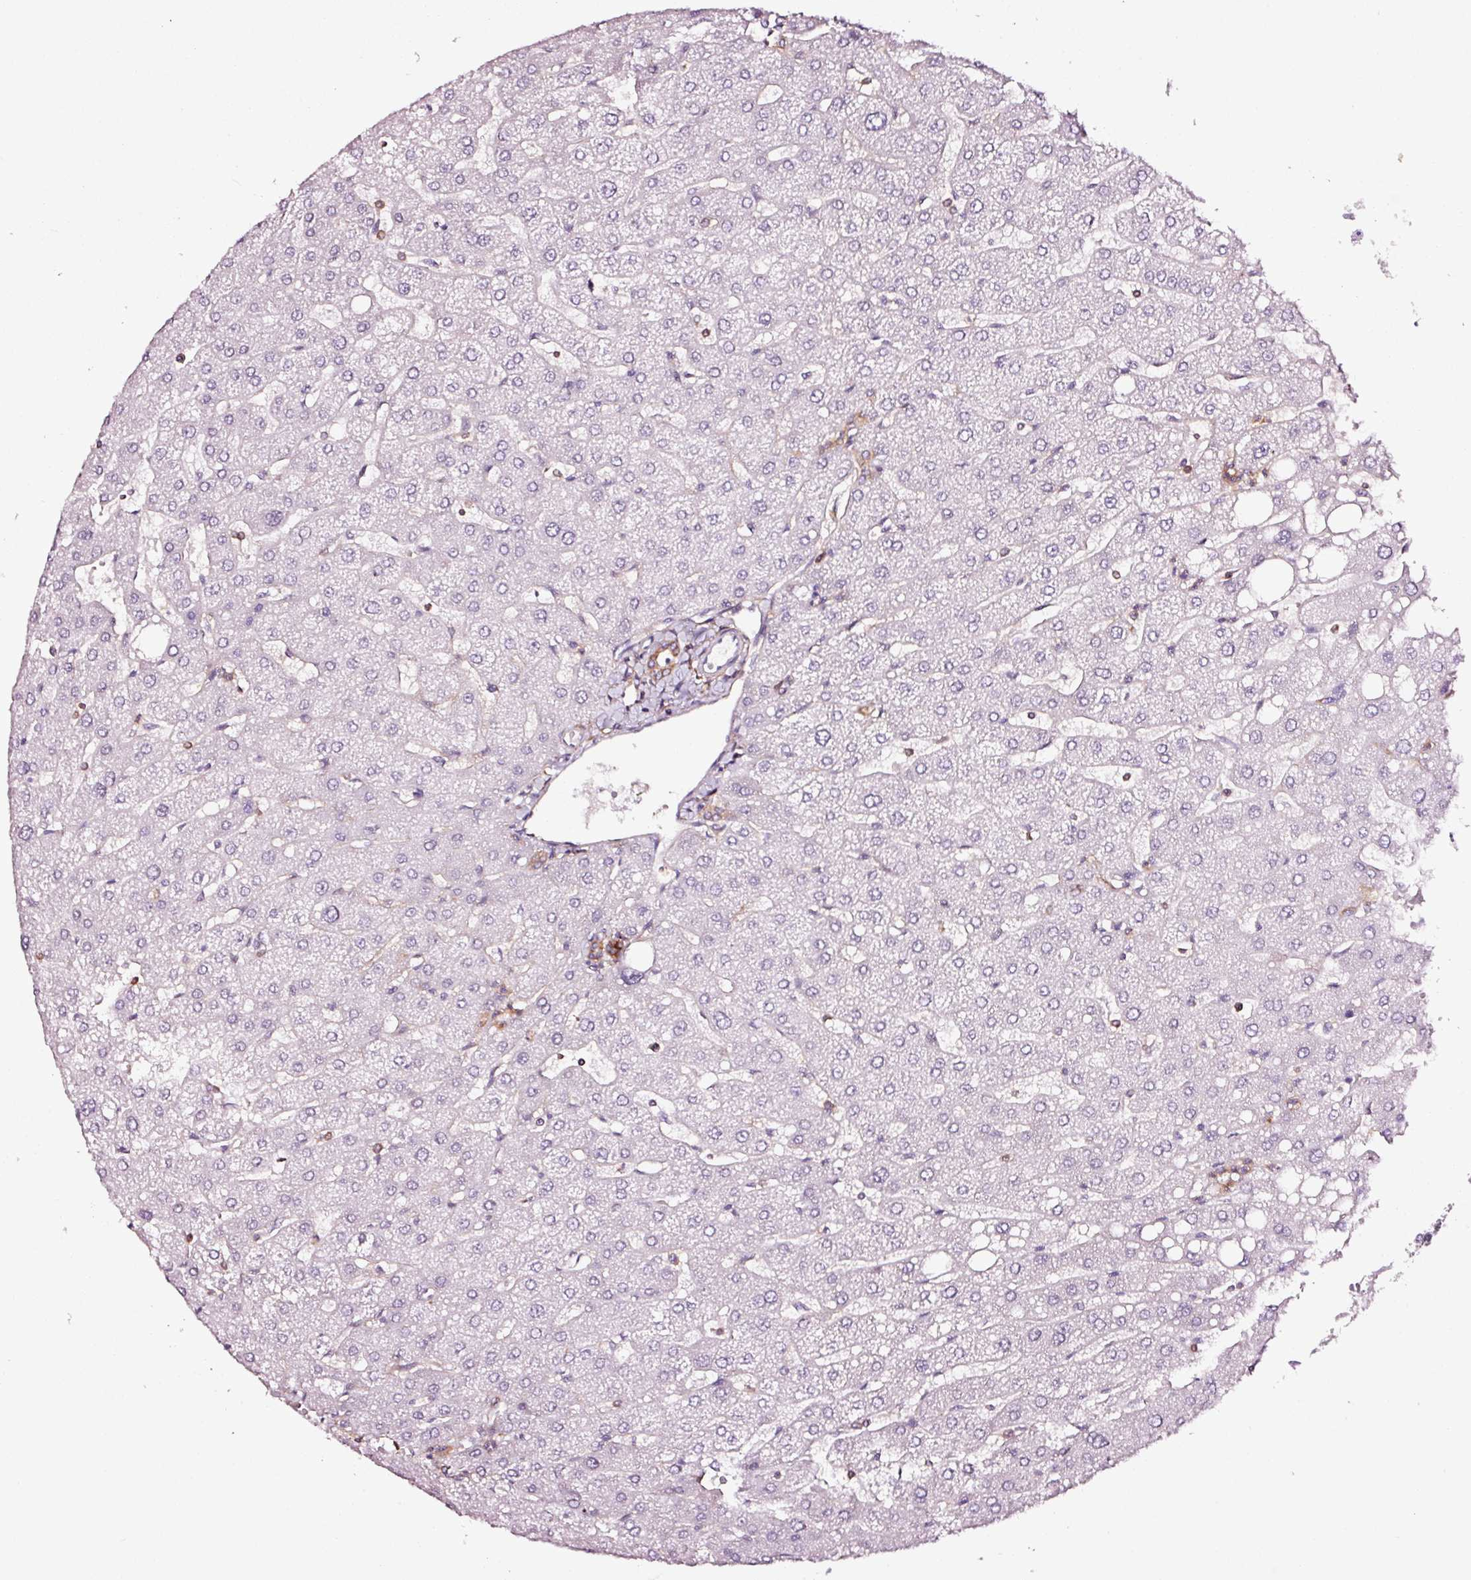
{"staining": {"intensity": "moderate", "quantity": ">75%", "location": "cytoplasmic/membranous"}, "tissue": "liver", "cell_type": "Cholangiocytes", "image_type": "normal", "snomed": [{"axis": "morphology", "description": "Normal tissue, NOS"}, {"axis": "topography", "description": "Liver"}], "caption": "A brown stain labels moderate cytoplasmic/membranous expression of a protein in cholangiocytes of normal liver.", "gene": "ADD3", "patient": {"sex": "male", "age": 67}}